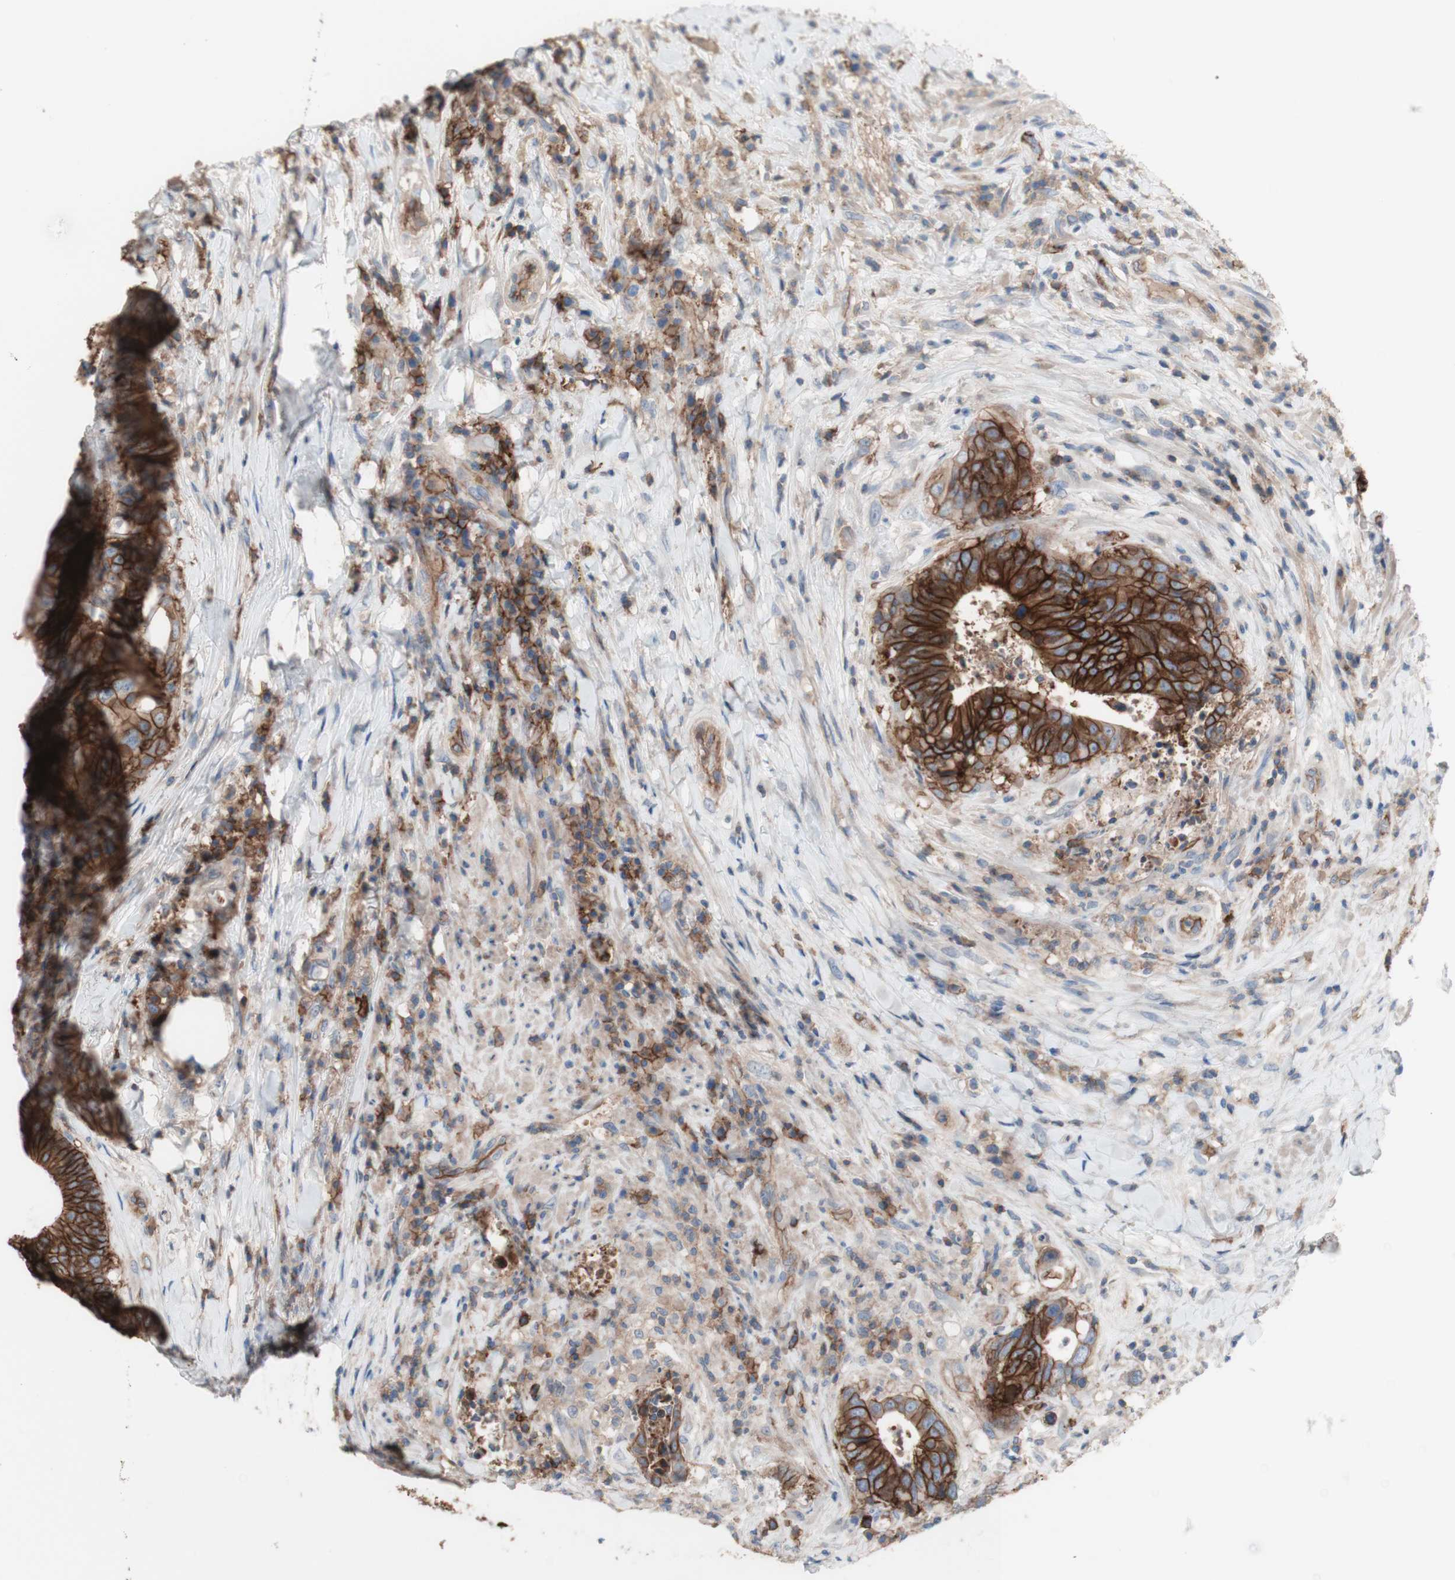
{"staining": {"intensity": "strong", "quantity": ">75%", "location": "cytoplasmic/membranous"}, "tissue": "colorectal cancer", "cell_type": "Tumor cells", "image_type": "cancer", "snomed": [{"axis": "morphology", "description": "Adenocarcinoma, NOS"}, {"axis": "topography", "description": "Rectum"}], "caption": "Adenocarcinoma (colorectal) stained with DAB immunohistochemistry (IHC) displays high levels of strong cytoplasmic/membranous expression in approximately >75% of tumor cells. The protein is shown in brown color, while the nuclei are stained blue.", "gene": "CD46", "patient": {"sex": "male", "age": 72}}